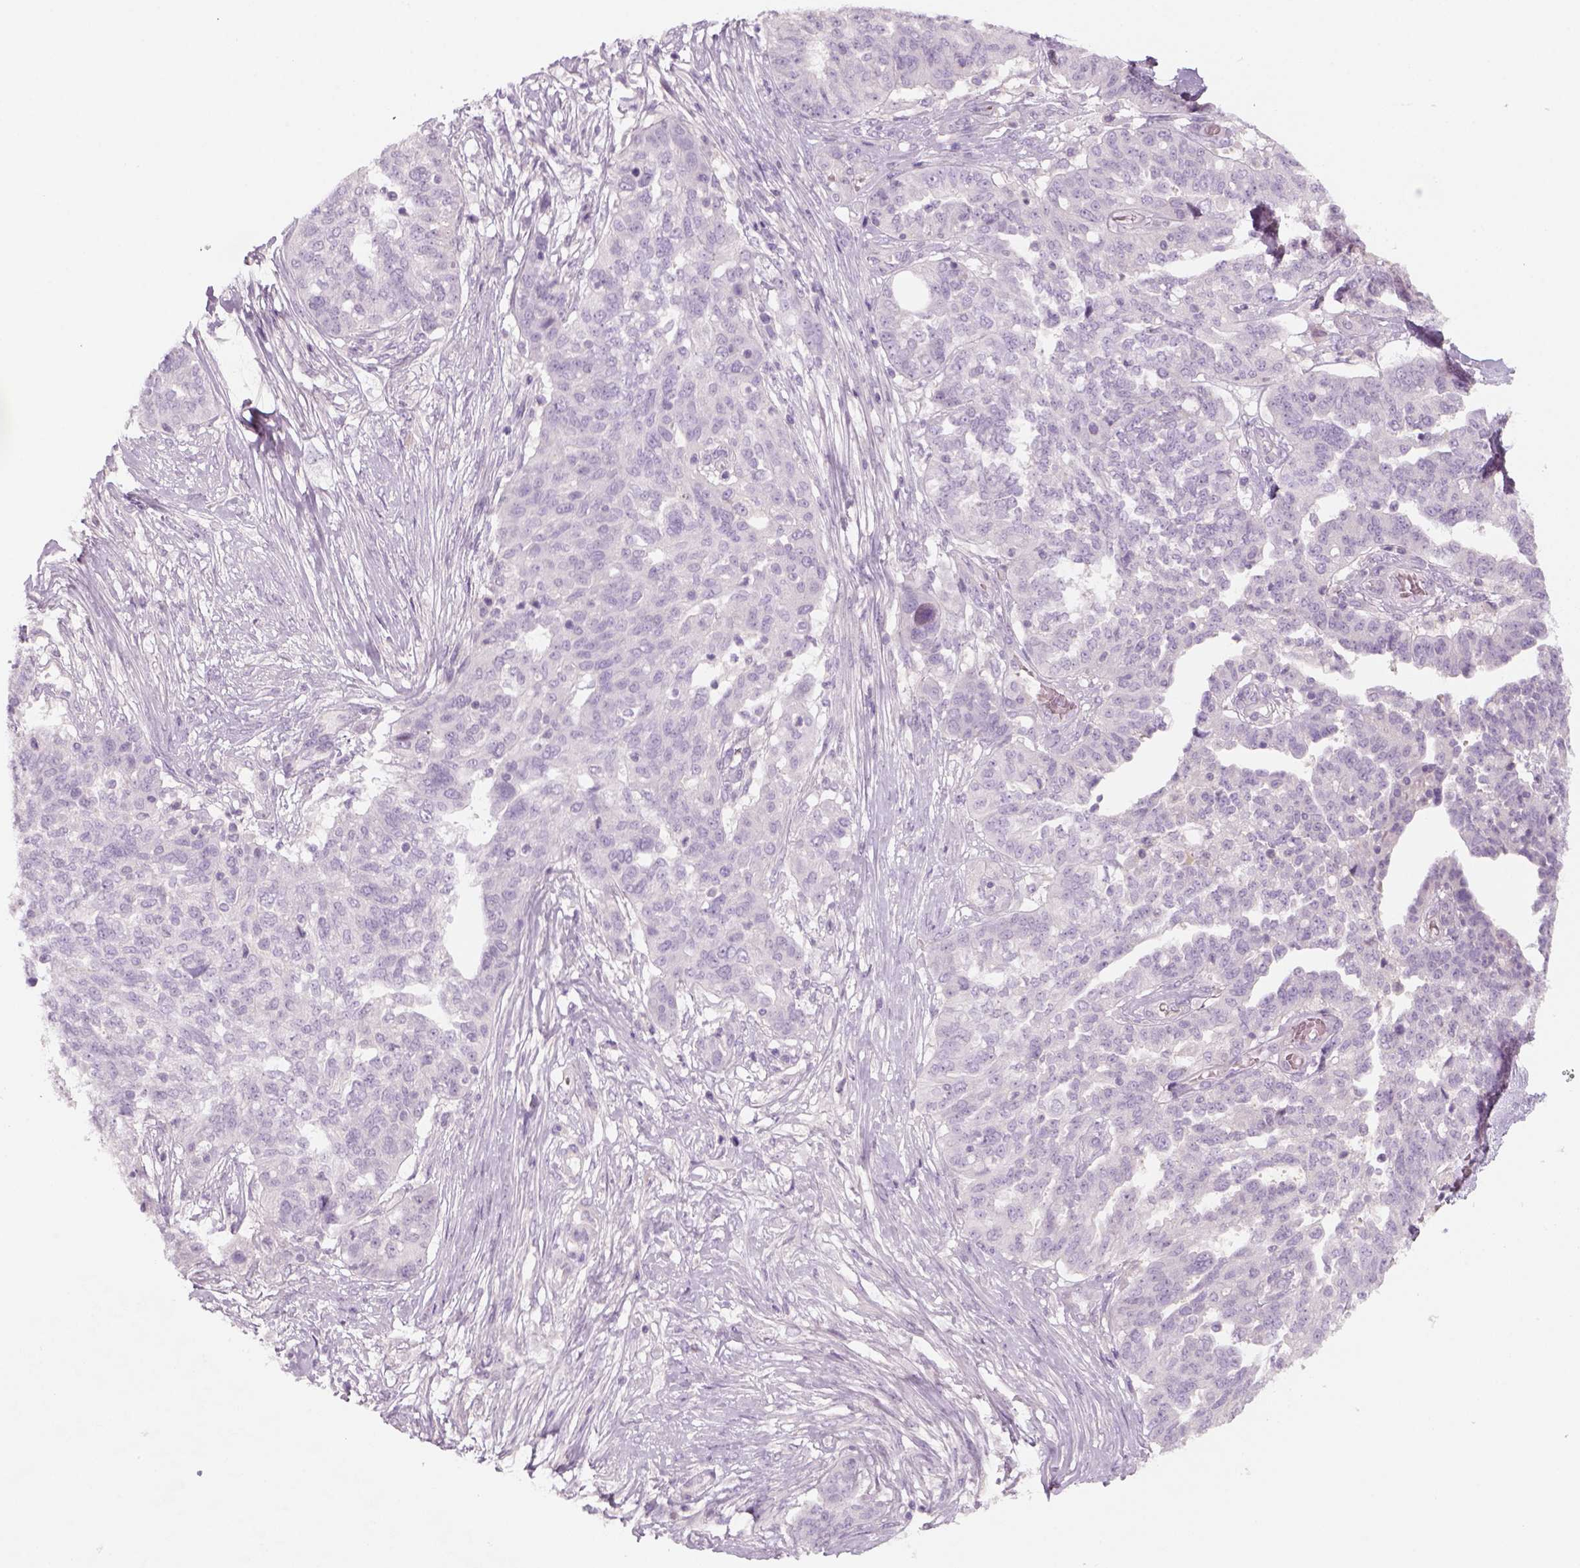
{"staining": {"intensity": "negative", "quantity": "none", "location": "none"}, "tissue": "ovarian cancer", "cell_type": "Tumor cells", "image_type": "cancer", "snomed": [{"axis": "morphology", "description": "Cystadenocarcinoma, serous, NOS"}, {"axis": "topography", "description": "Ovary"}], "caption": "The histopathology image displays no significant positivity in tumor cells of ovarian cancer (serous cystadenocarcinoma).", "gene": "KRT25", "patient": {"sex": "female", "age": 67}}